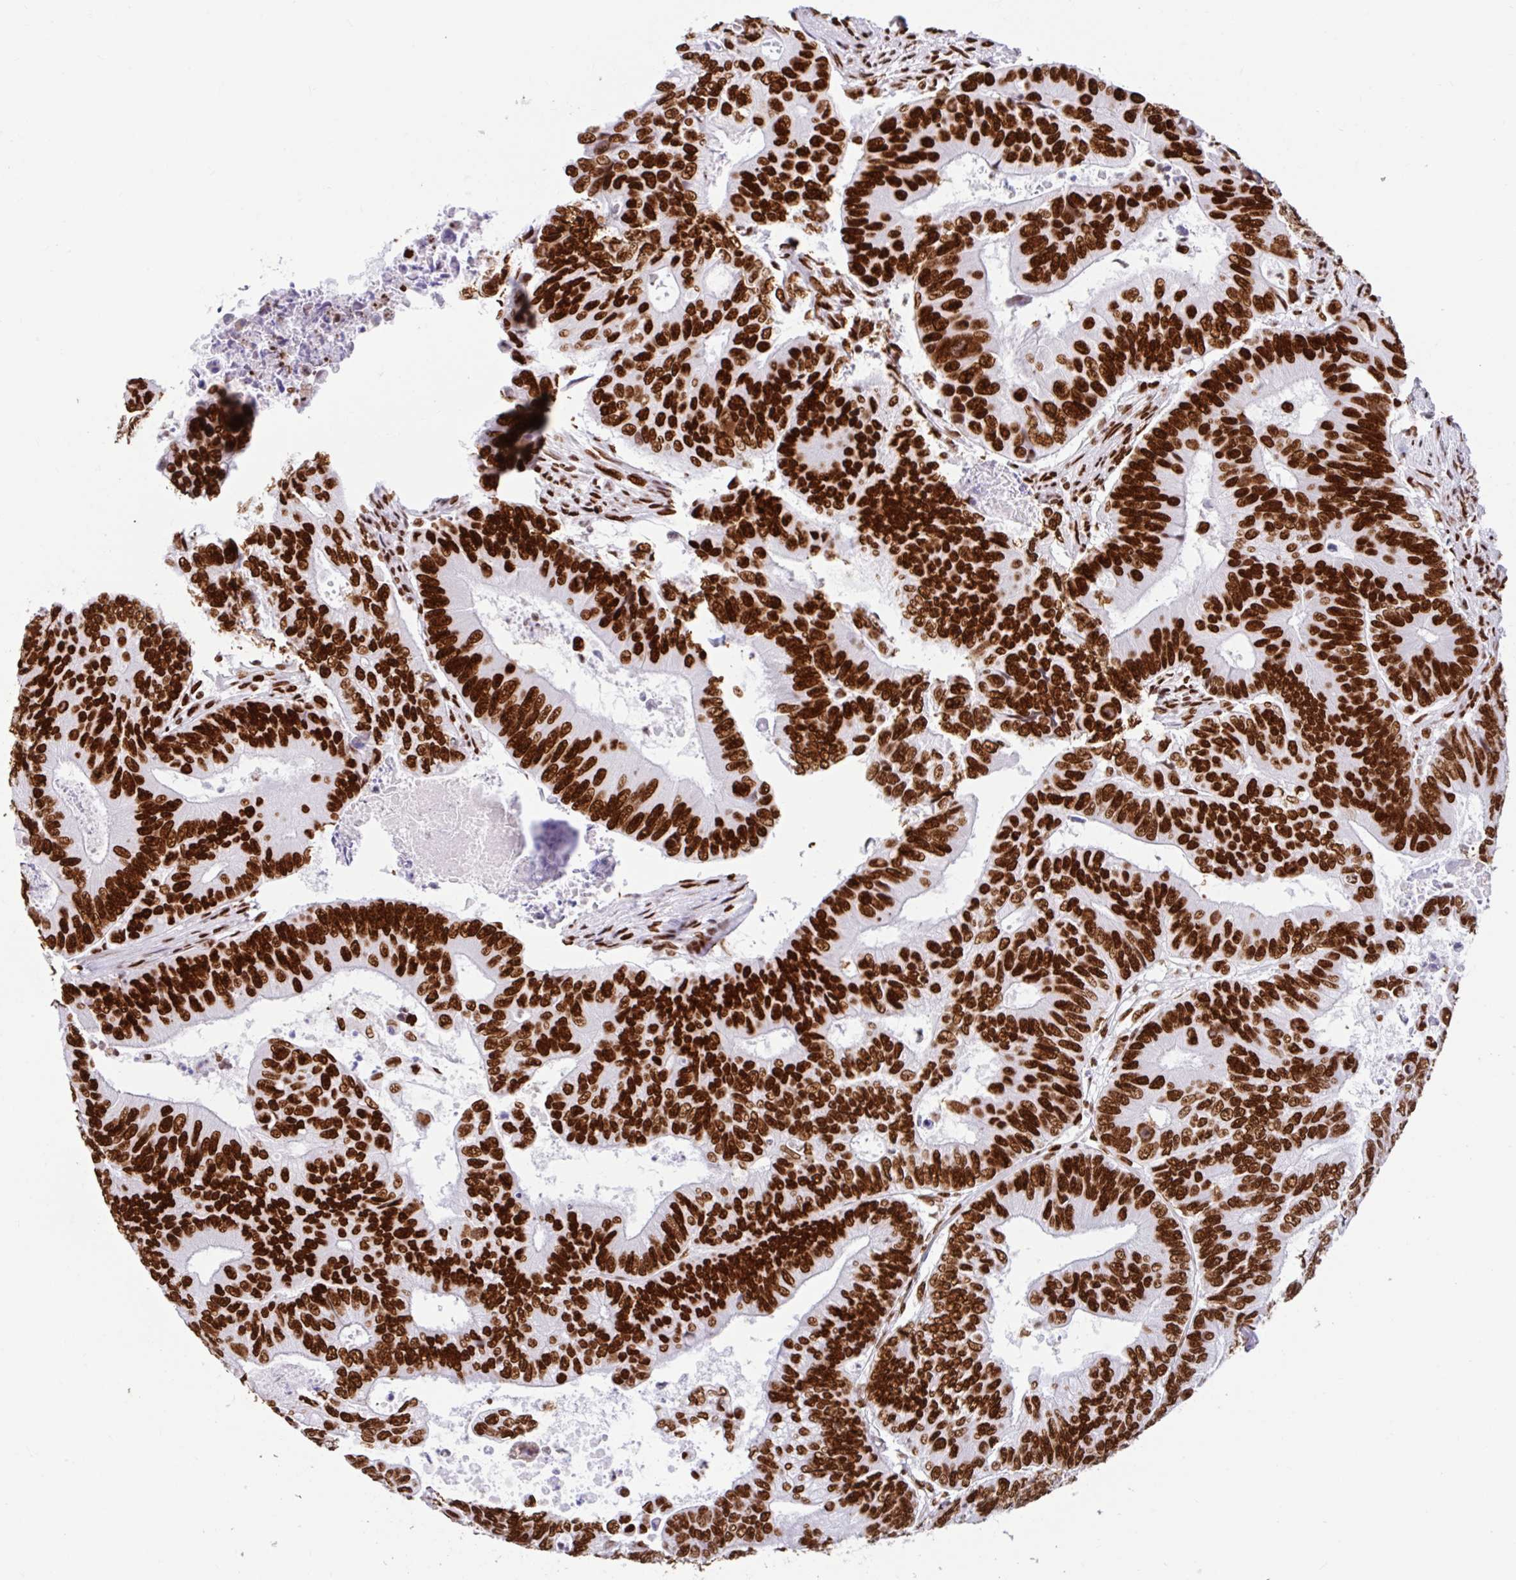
{"staining": {"intensity": "strong", "quantity": ">75%", "location": "nuclear"}, "tissue": "colorectal cancer", "cell_type": "Tumor cells", "image_type": "cancer", "snomed": [{"axis": "morphology", "description": "Adenocarcinoma, NOS"}, {"axis": "topography", "description": "Colon"}], "caption": "Human adenocarcinoma (colorectal) stained for a protein (brown) displays strong nuclear positive positivity in about >75% of tumor cells.", "gene": "KHDRBS1", "patient": {"sex": "female", "age": 48}}